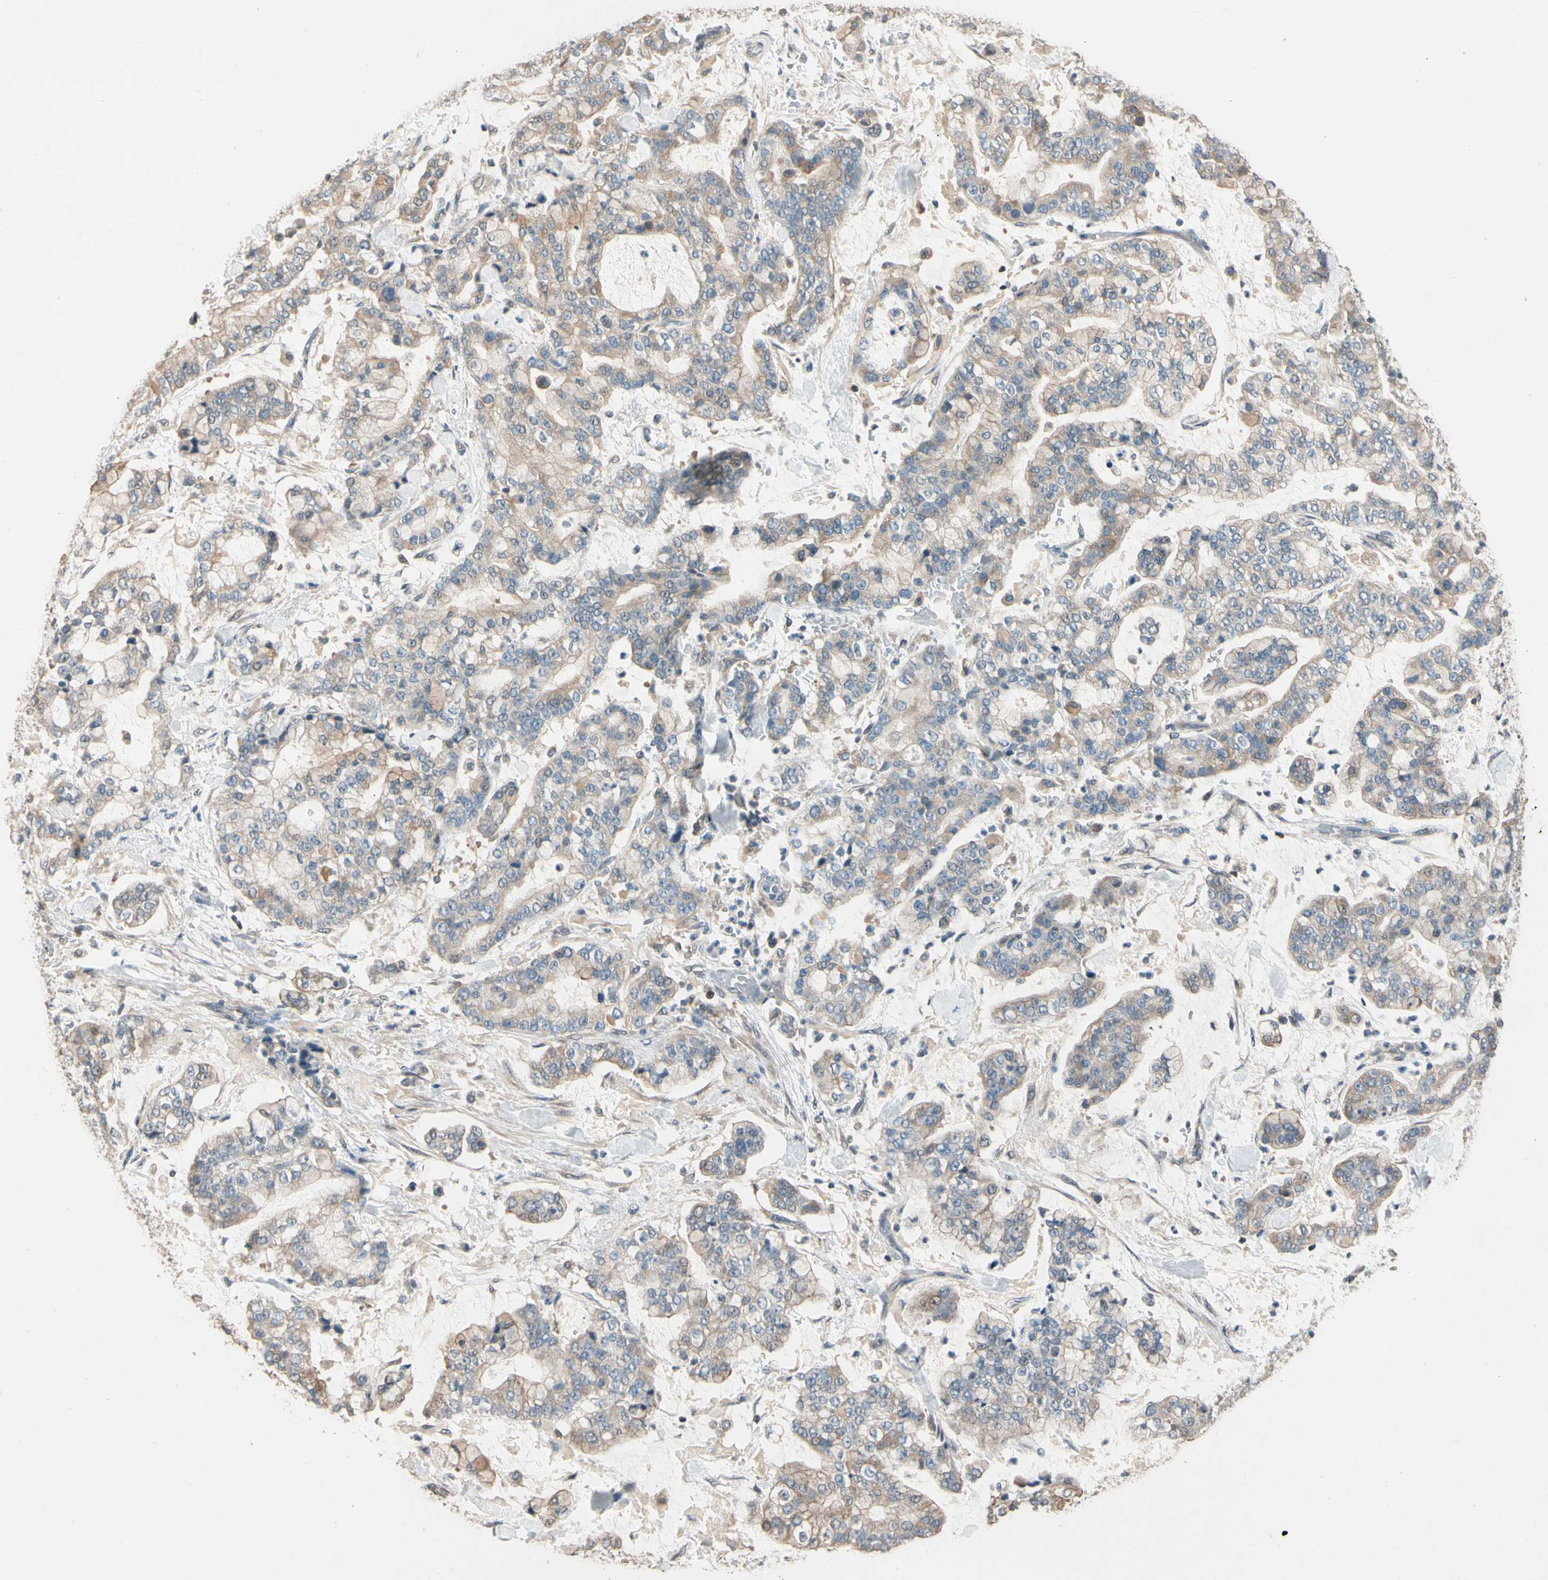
{"staining": {"intensity": "weak", "quantity": "25%-75%", "location": "cytoplasmic/membranous"}, "tissue": "stomach cancer", "cell_type": "Tumor cells", "image_type": "cancer", "snomed": [{"axis": "morphology", "description": "Normal tissue, NOS"}, {"axis": "morphology", "description": "Adenocarcinoma, NOS"}, {"axis": "topography", "description": "Stomach, upper"}, {"axis": "topography", "description": "Stomach"}], "caption": "Stomach cancer was stained to show a protein in brown. There is low levels of weak cytoplasmic/membranous positivity in approximately 25%-75% of tumor cells.", "gene": "MAP3K7", "patient": {"sex": "male", "age": 76}}